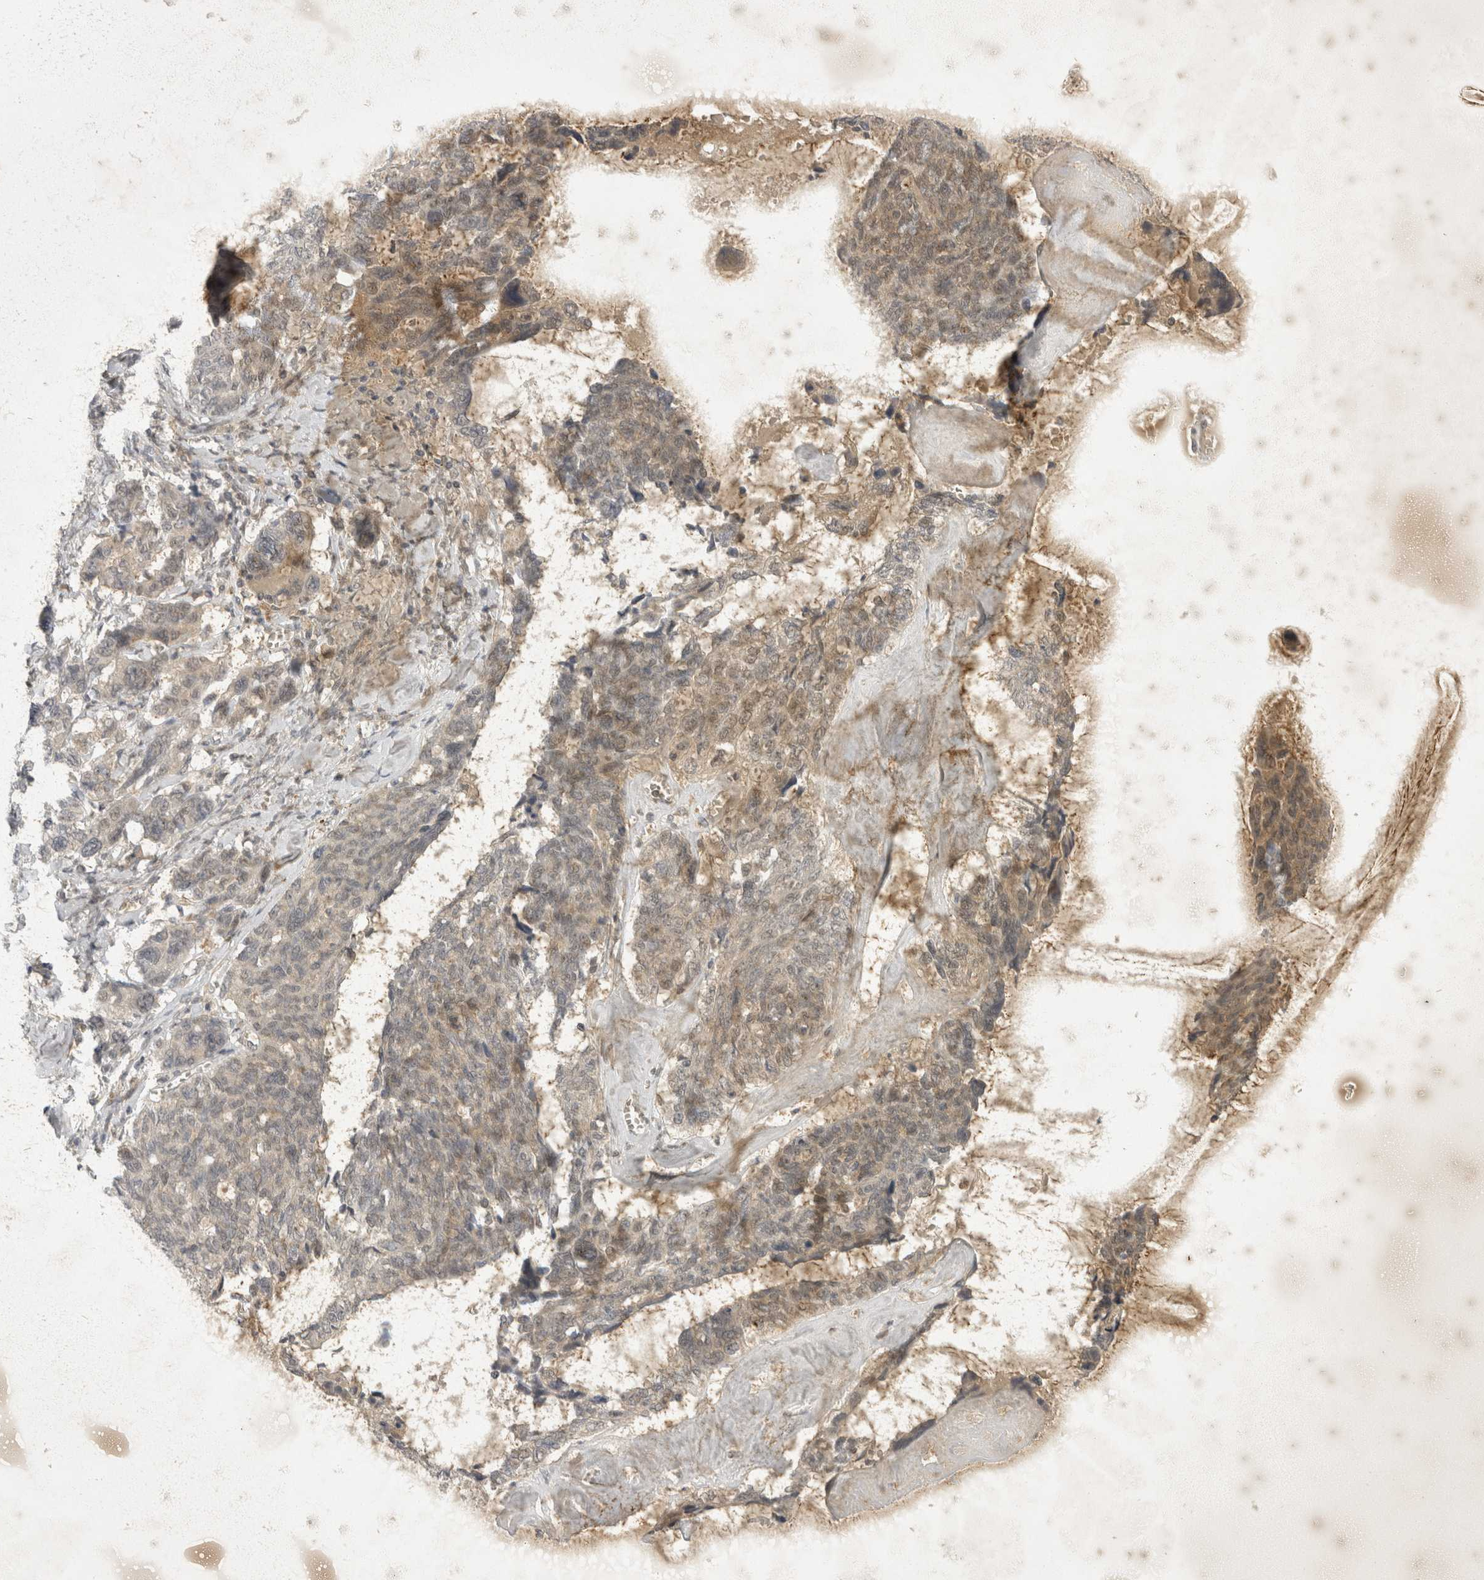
{"staining": {"intensity": "weak", "quantity": "<25%", "location": "cytoplasmic/membranous"}, "tissue": "ovarian cancer", "cell_type": "Tumor cells", "image_type": "cancer", "snomed": [{"axis": "morphology", "description": "Cystadenocarcinoma, serous, NOS"}, {"axis": "topography", "description": "Ovary"}], "caption": "Histopathology image shows no significant protein staining in tumor cells of ovarian serous cystadenocarcinoma.", "gene": "TOM1L2", "patient": {"sex": "female", "age": 79}}